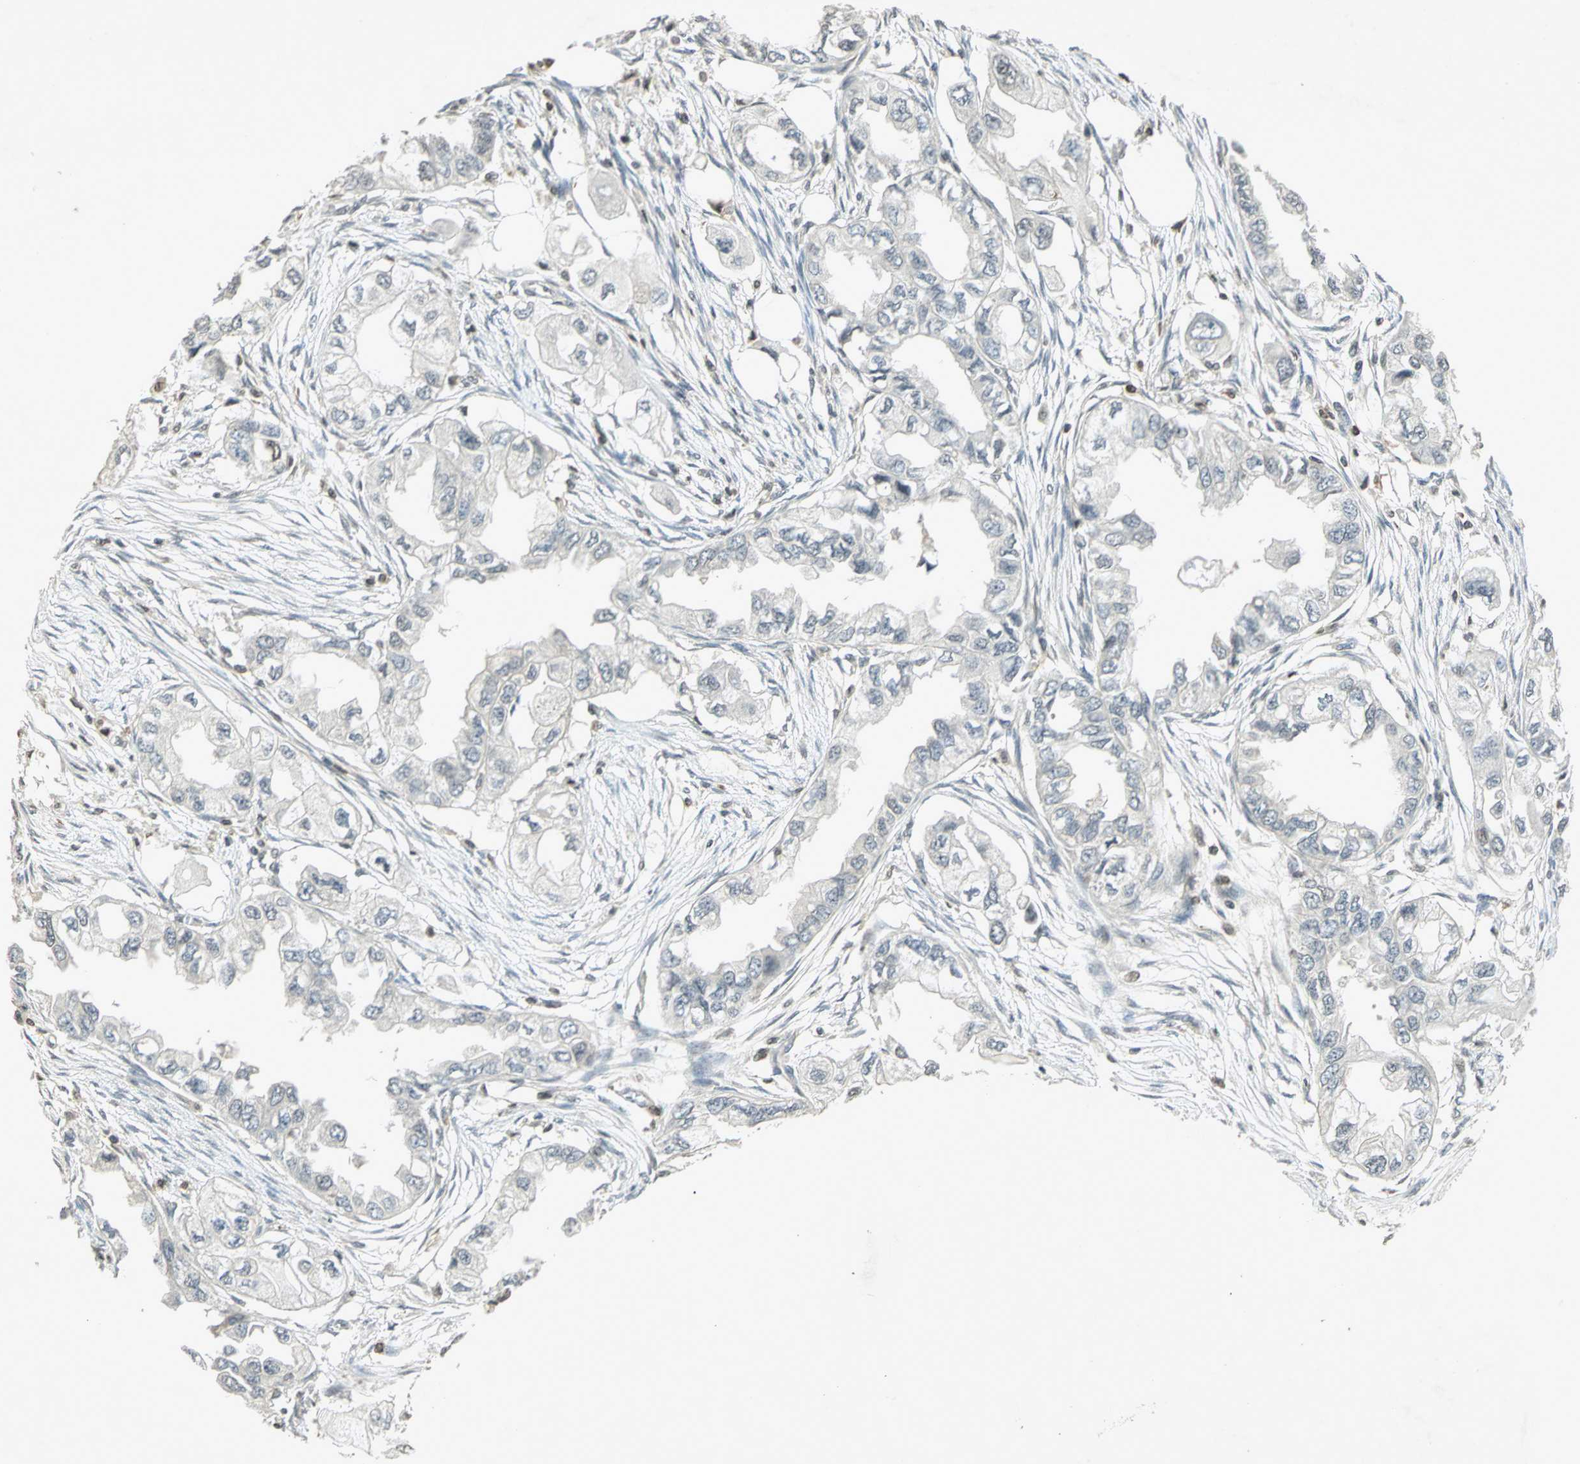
{"staining": {"intensity": "negative", "quantity": "none", "location": "none"}, "tissue": "endometrial cancer", "cell_type": "Tumor cells", "image_type": "cancer", "snomed": [{"axis": "morphology", "description": "Adenocarcinoma, NOS"}, {"axis": "topography", "description": "Endometrium"}], "caption": "The immunohistochemistry micrograph has no significant expression in tumor cells of endometrial cancer tissue.", "gene": "IL16", "patient": {"sex": "female", "age": 67}}